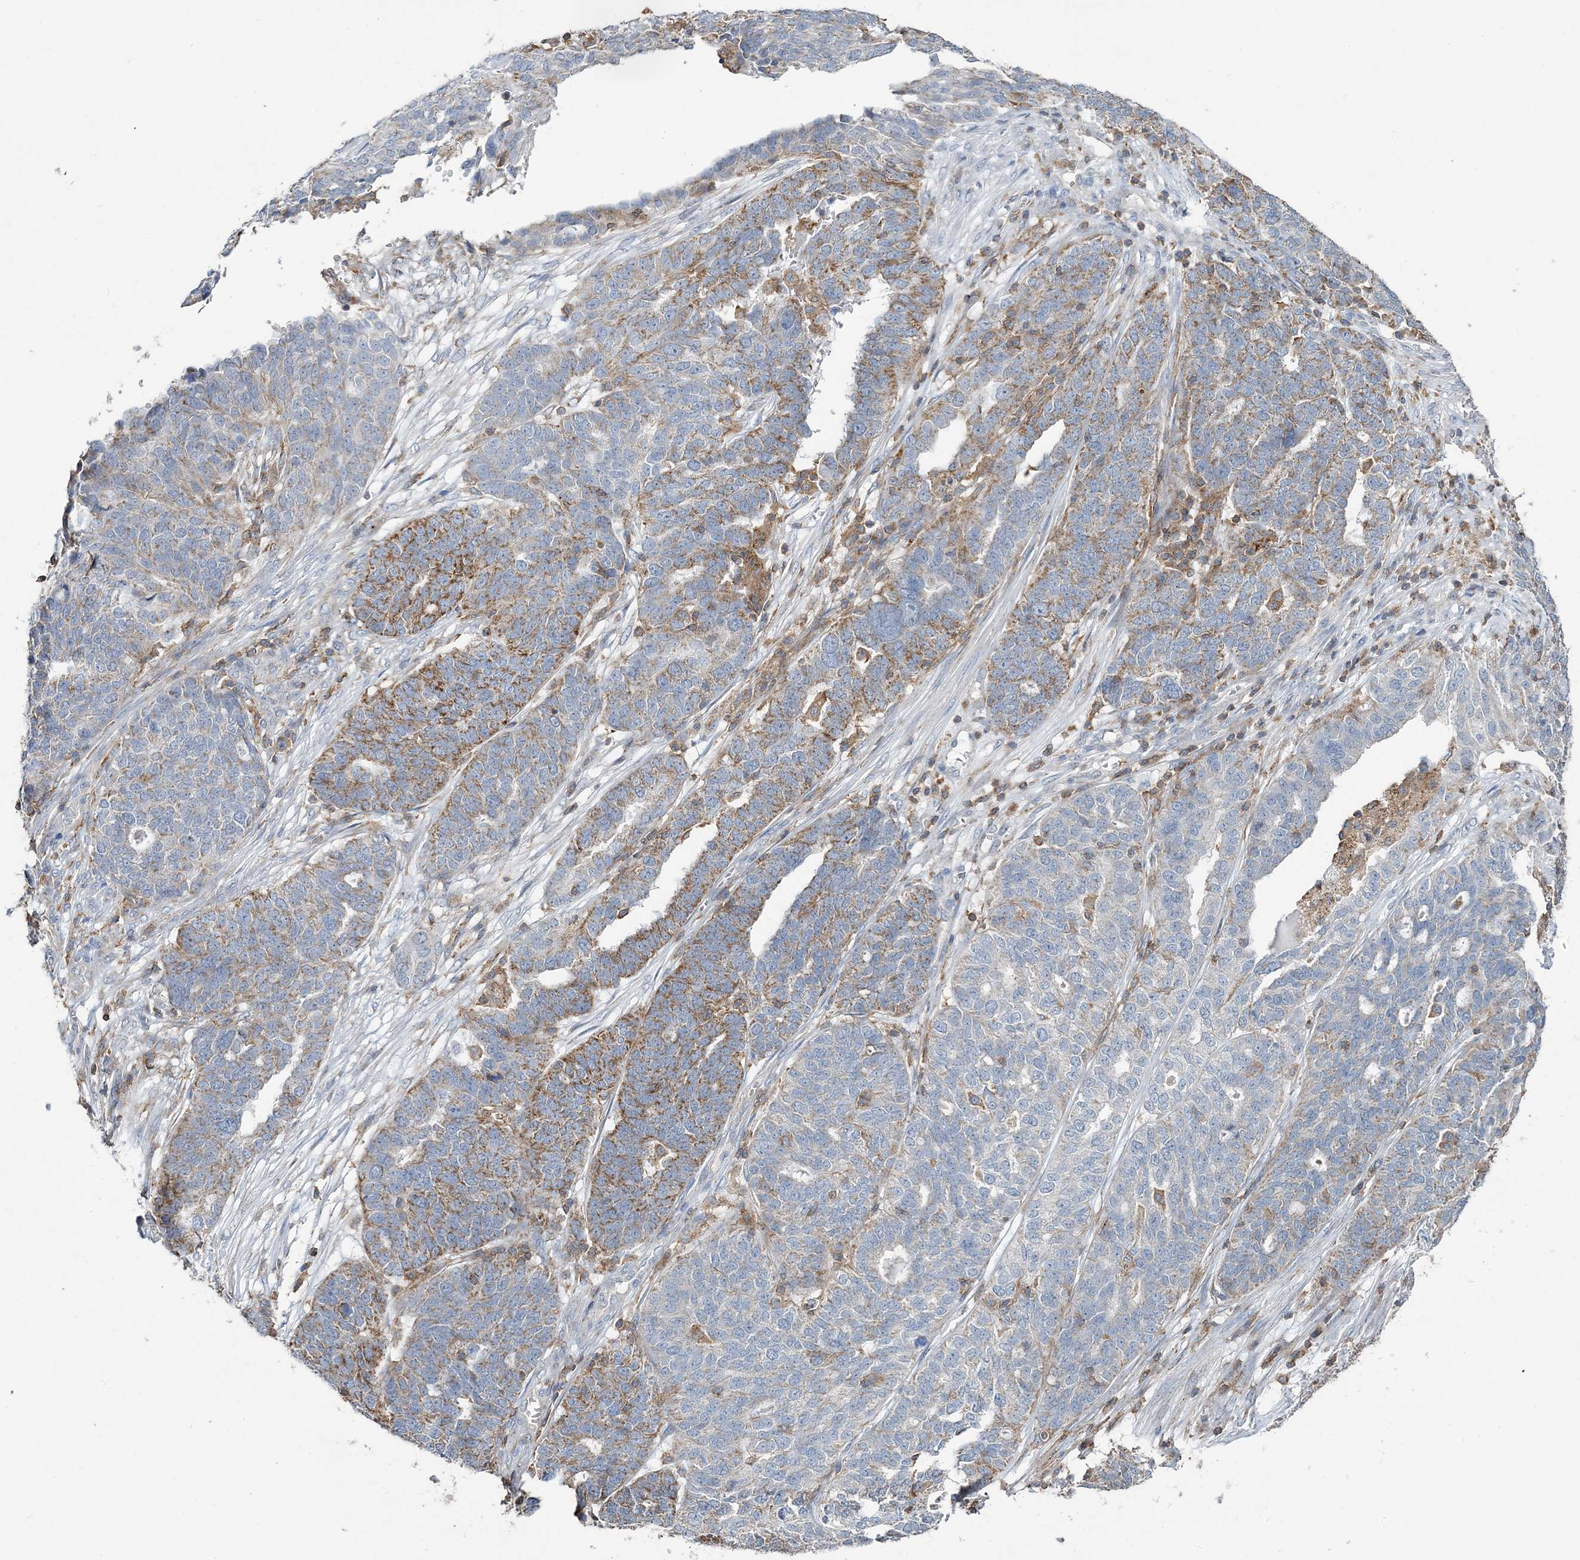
{"staining": {"intensity": "moderate", "quantity": "25%-75%", "location": "cytoplasmic/membranous"}, "tissue": "ovarian cancer", "cell_type": "Tumor cells", "image_type": "cancer", "snomed": [{"axis": "morphology", "description": "Cystadenocarcinoma, serous, NOS"}, {"axis": "topography", "description": "Ovary"}], "caption": "This image exhibits ovarian cancer stained with immunohistochemistry (IHC) to label a protein in brown. The cytoplasmic/membranous of tumor cells show moderate positivity for the protein. Nuclei are counter-stained blue.", "gene": "TMLHE", "patient": {"sex": "female", "age": 59}}